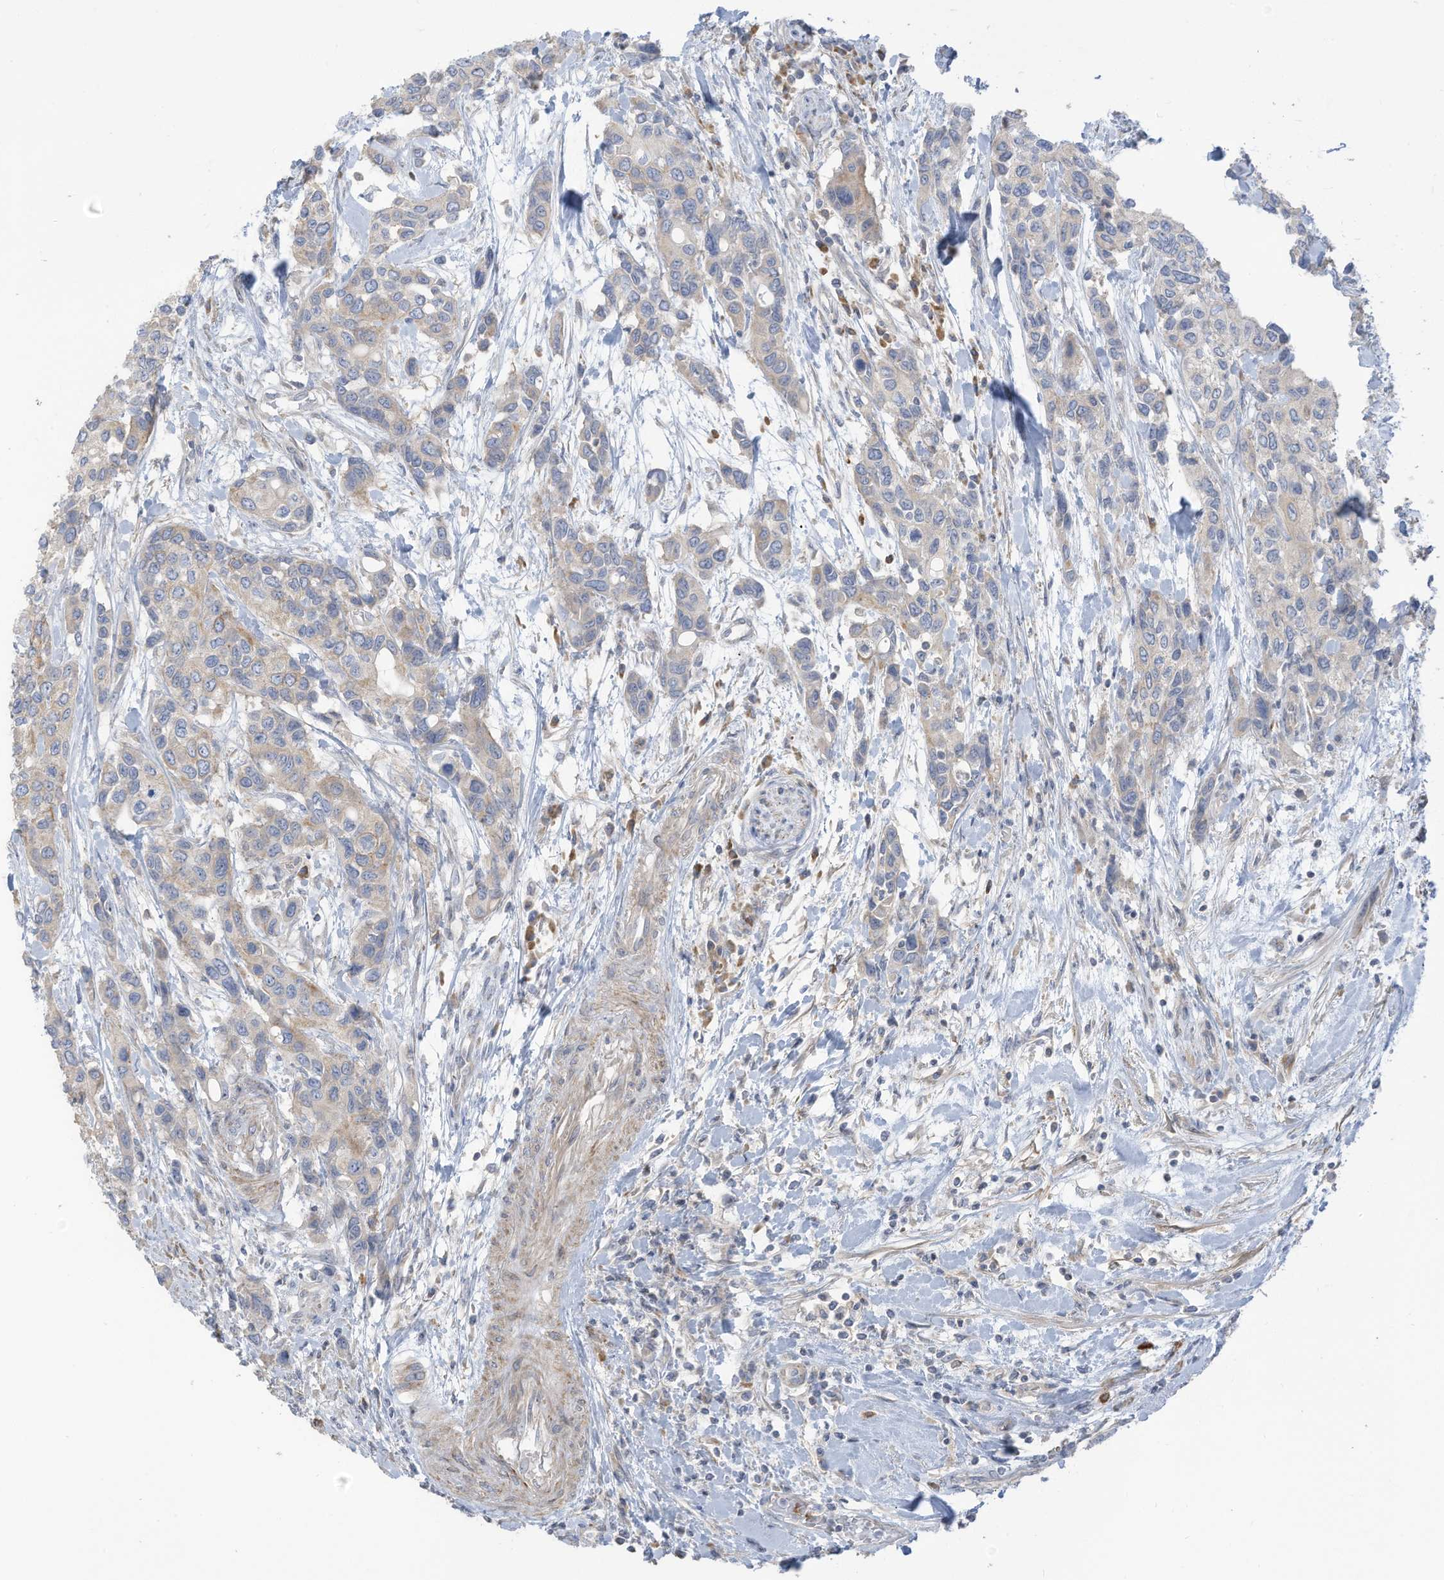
{"staining": {"intensity": "negative", "quantity": "none", "location": "none"}, "tissue": "urothelial cancer", "cell_type": "Tumor cells", "image_type": "cancer", "snomed": [{"axis": "morphology", "description": "Normal tissue, NOS"}, {"axis": "morphology", "description": "Urothelial carcinoma, High grade"}, {"axis": "topography", "description": "Vascular tissue"}, {"axis": "topography", "description": "Urinary bladder"}], "caption": "Protein analysis of urothelial cancer demonstrates no significant expression in tumor cells. (DAB (3,3'-diaminobenzidine) immunohistochemistry, high magnification).", "gene": "GTPBP2", "patient": {"sex": "female", "age": 56}}